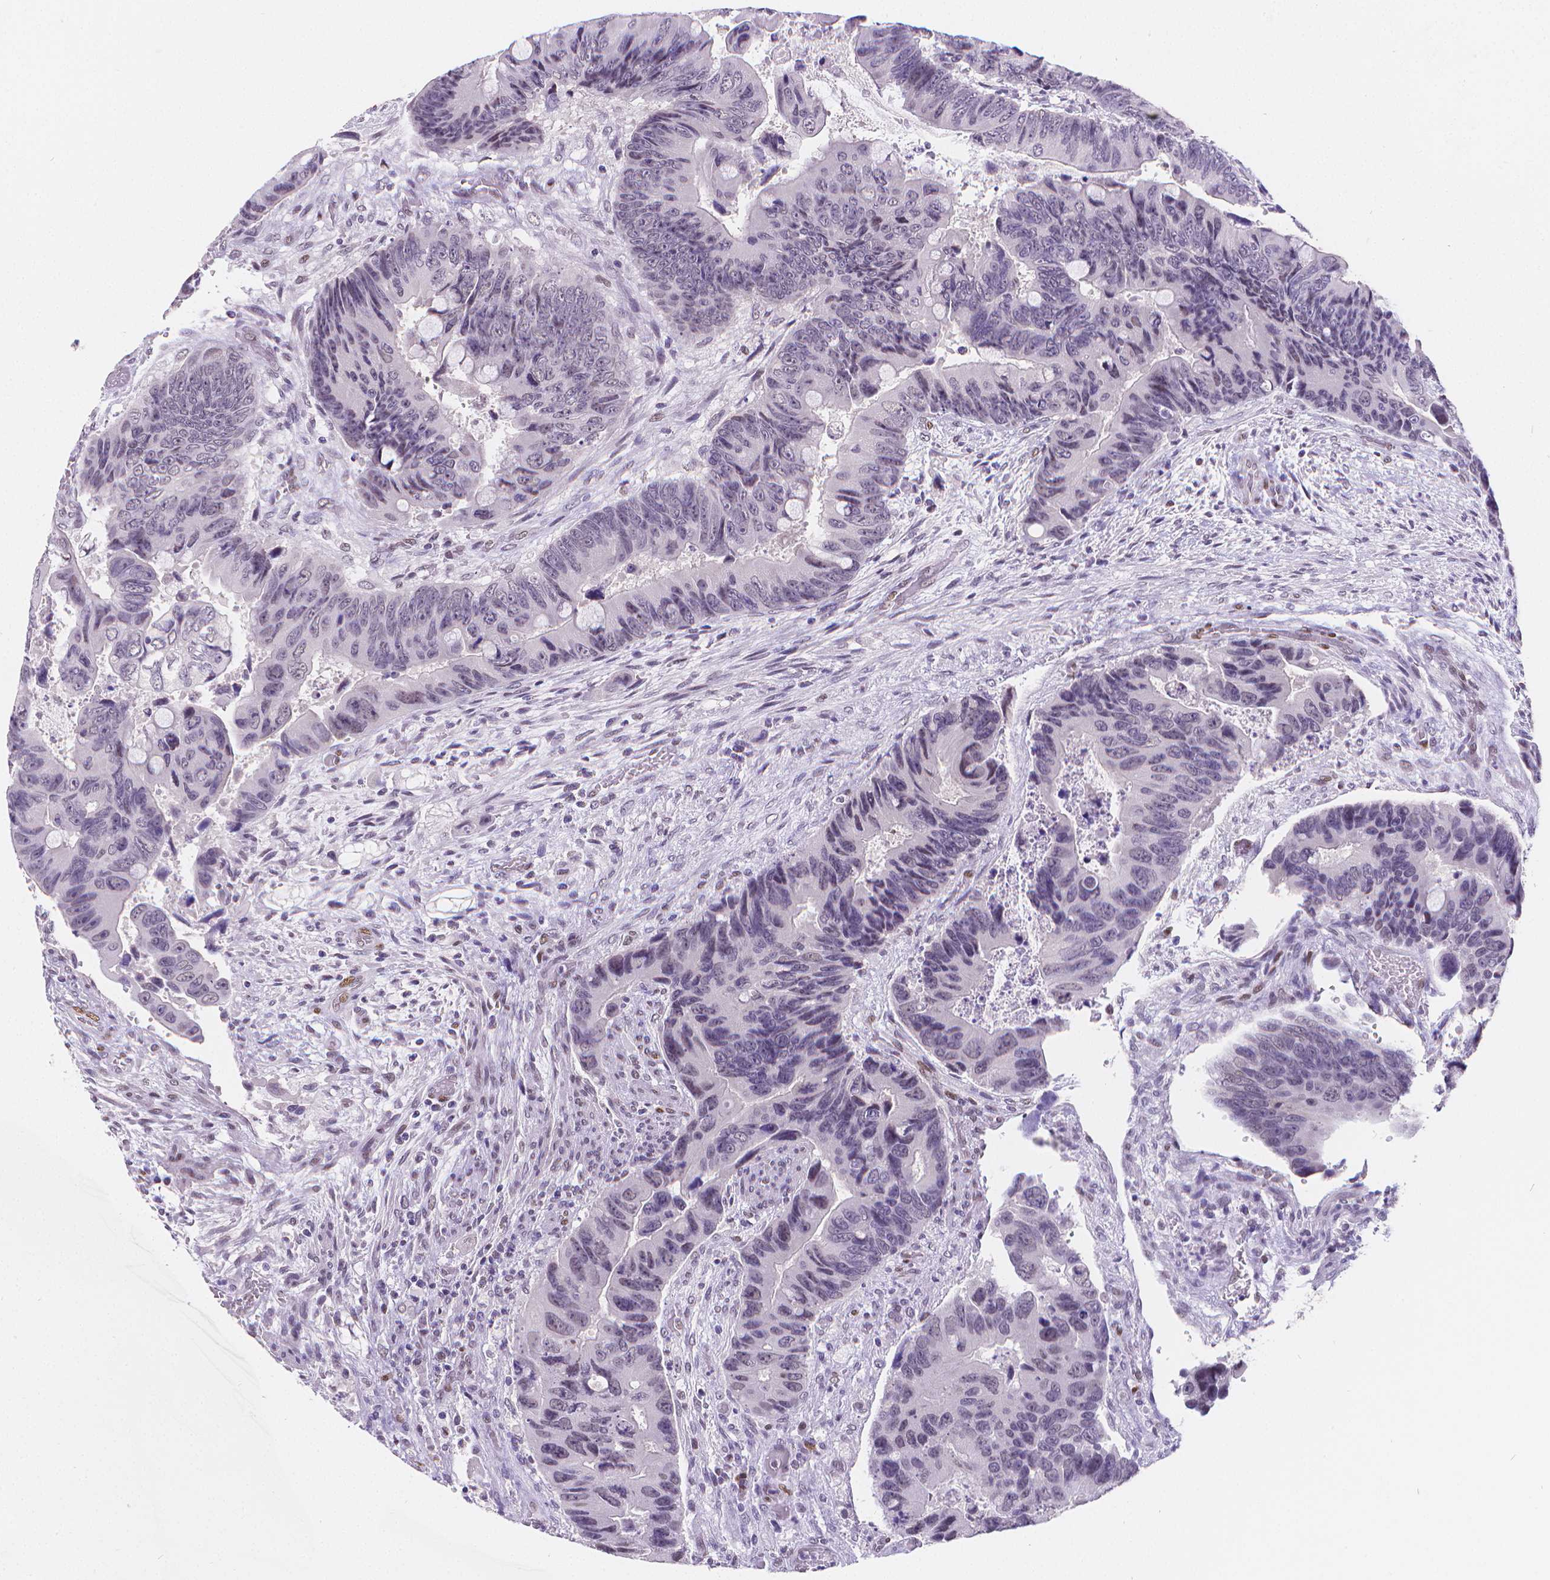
{"staining": {"intensity": "negative", "quantity": "none", "location": "none"}, "tissue": "colorectal cancer", "cell_type": "Tumor cells", "image_type": "cancer", "snomed": [{"axis": "morphology", "description": "Adenocarcinoma, NOS"}, {"axis": "topography", "description": "Rectum"}], "caption": "An IHC micrograph of colorectal adenocarcinoma is shown. There is no staining in tumor cells of colorectal adenocarcinoma. The staining is performed using DAB brown chromogen with nuclei counter-stained in using hematoxylin.", "gene": "MEF2C", "patient": {"sex": "male", "age": 63}}